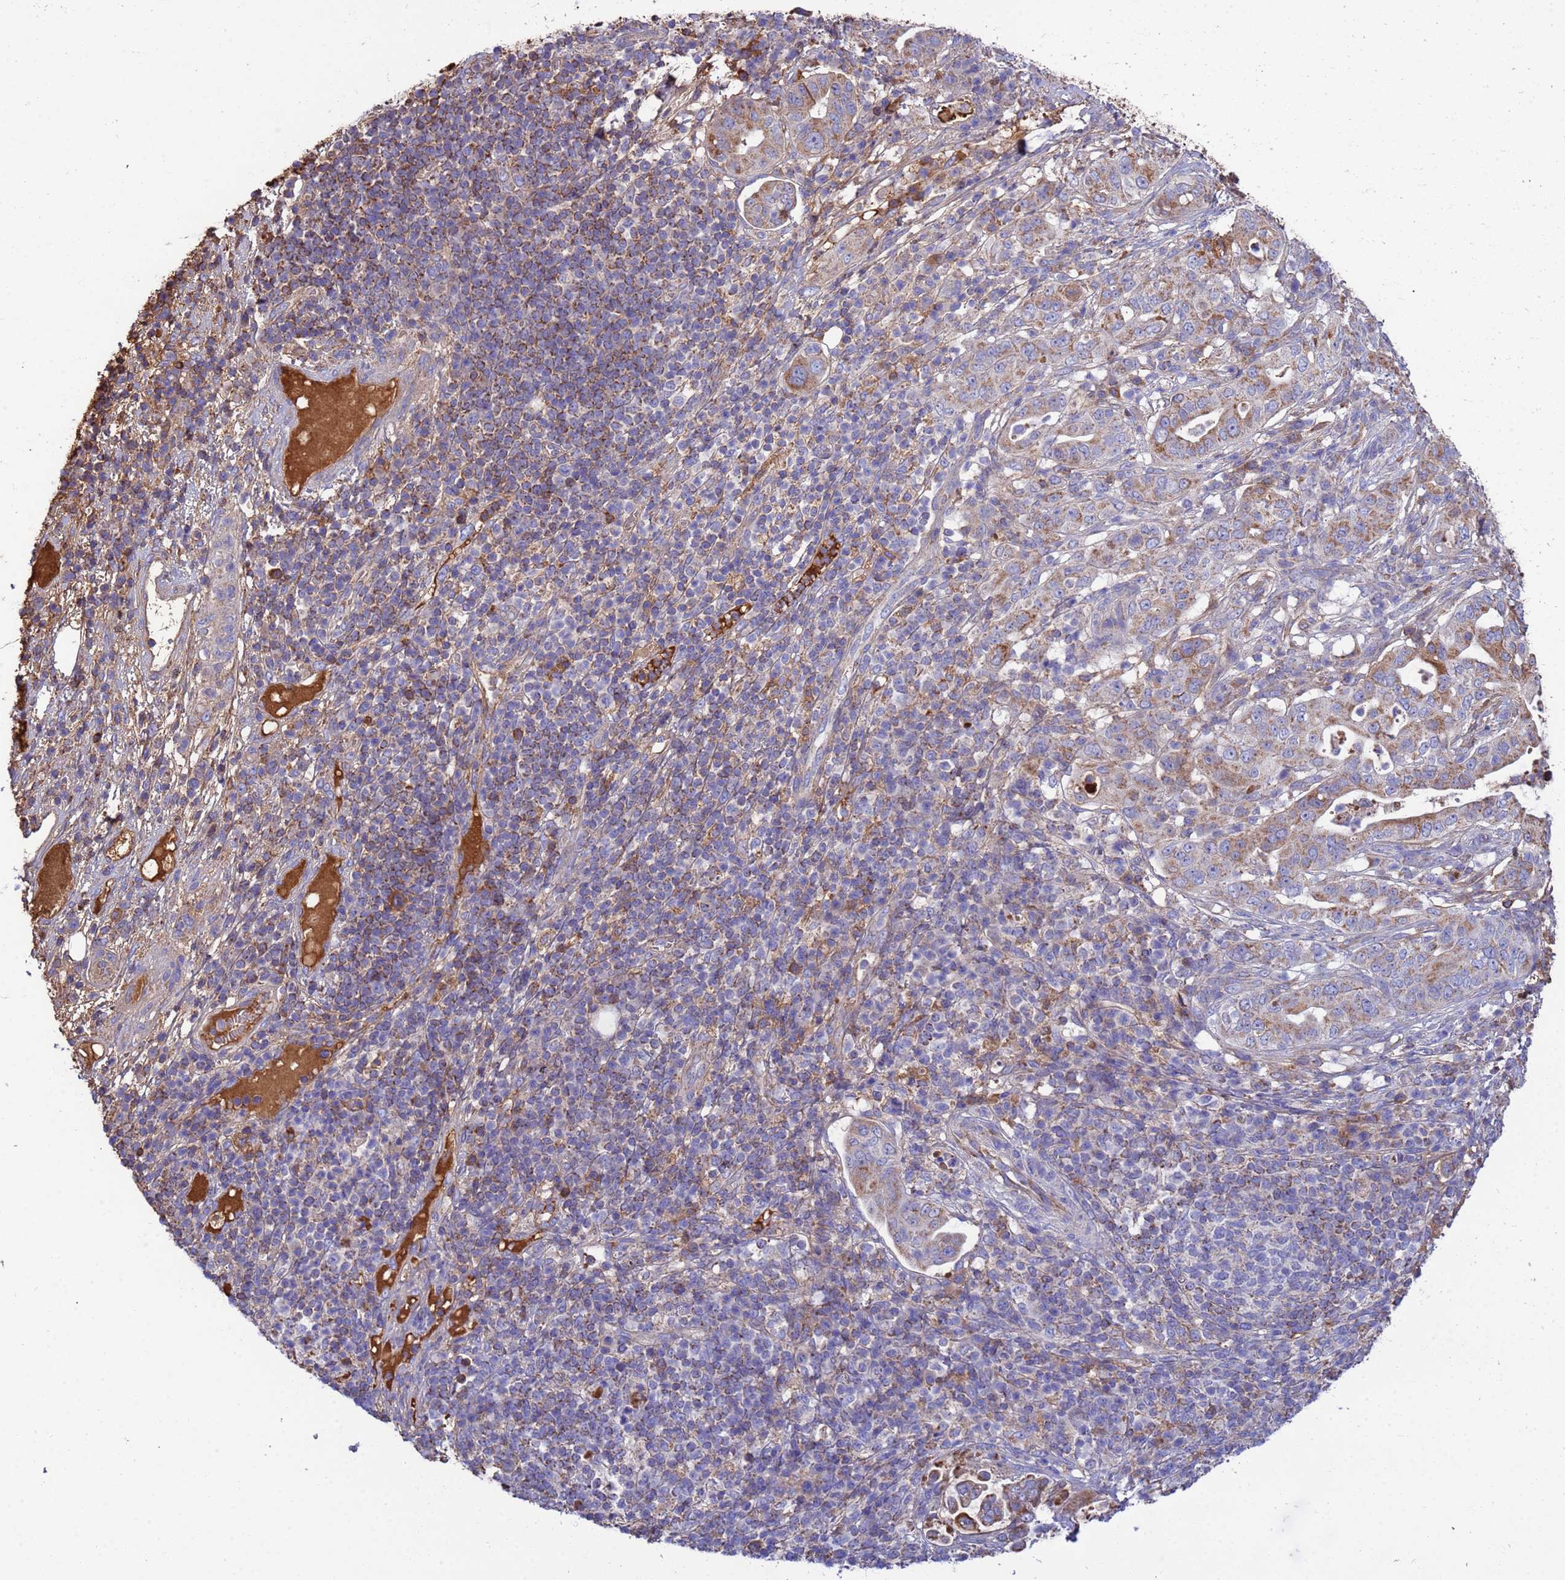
{"staining": {"intensity": "weak", "quantity": "25%-75%", "location": "cytoplasmic/membranous"}, "tissue": "pancreatic cancer", "cell_type": "Tumor cells", "image_type": "cancer", "snomed": [{"axis": "morphology", "description": "Normal tissue, NOS"}, {"axis": "morphology", "description": "Adenocarcinoma, NOS"}, {"axis": "topography", "description": "Lymph node"}, {"axis": "topography", "description": "Pancreas"}], "caption": "Weak cytoplasmic/membranous staining for a protein is present in about 25%-75% of tumor cells of adenocarcinoma (pancreatic) using immunohistochemistry (IHC).", "gene": "GLUD1", "patient": {"sex": "female", "age": 67}}